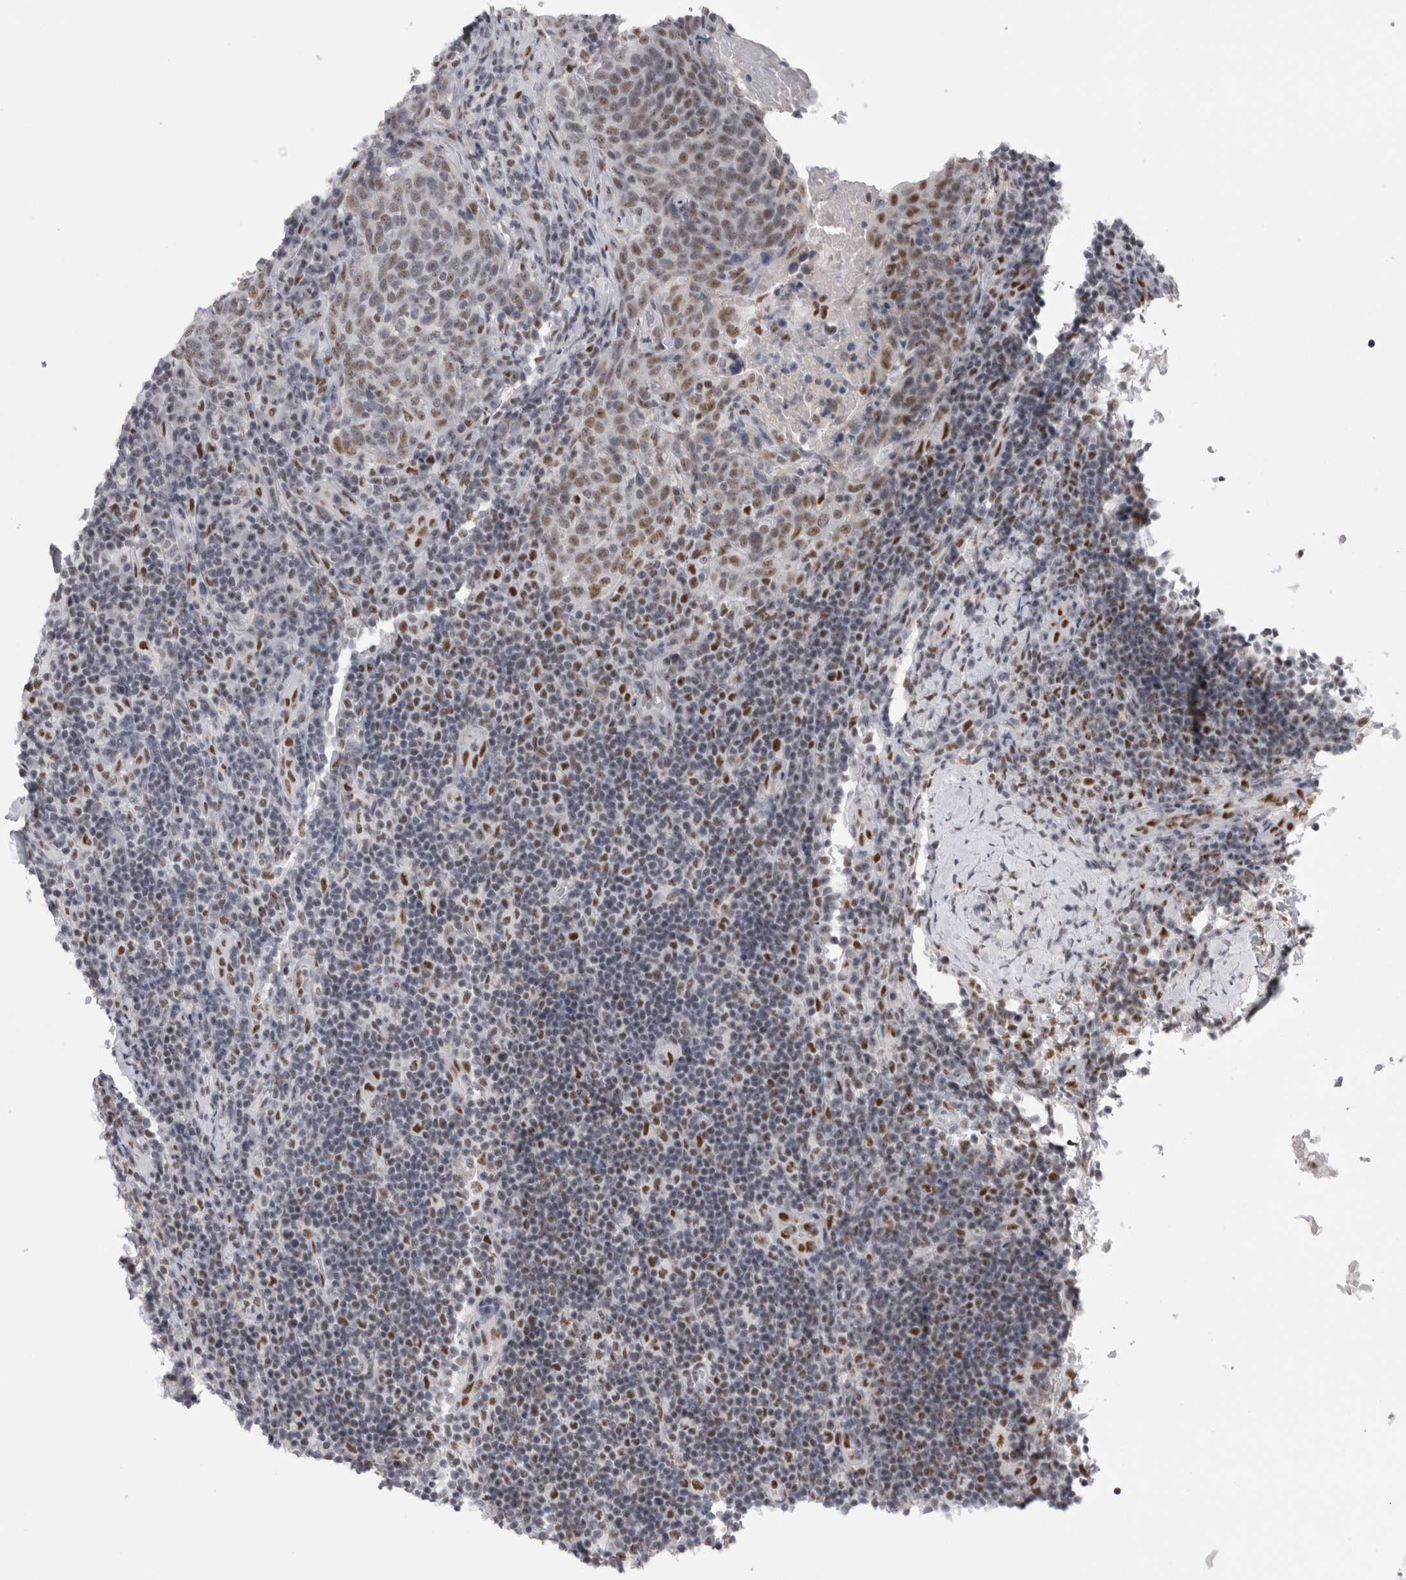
{"staining": {"intensity": "weak", "quantity": ">75%", "location": "nuclear"}, "tissue": "head and neck cancer", "cell_type": "Tumor cells", "image_type": "cancer", "snomed": [{"axis": "morphology", "description": "Squamous cell carcinoma, NOS"}, {"axis": "morphology", "description": "Squamous cell carcinoma, metastatic, NOS"}, {"axis": "topography", "description": "Lymph node"}, {"axis": "topography", "description": "Head-Neck"}], "caption": "Immunohistochemical staining of human metastatic squamous cell carcinoma (head and neck) displays weak nuclear protein positivity in about >75% of tumor cells.", "gene": "API5", "patient": {"sex": "male", "age": 62}}